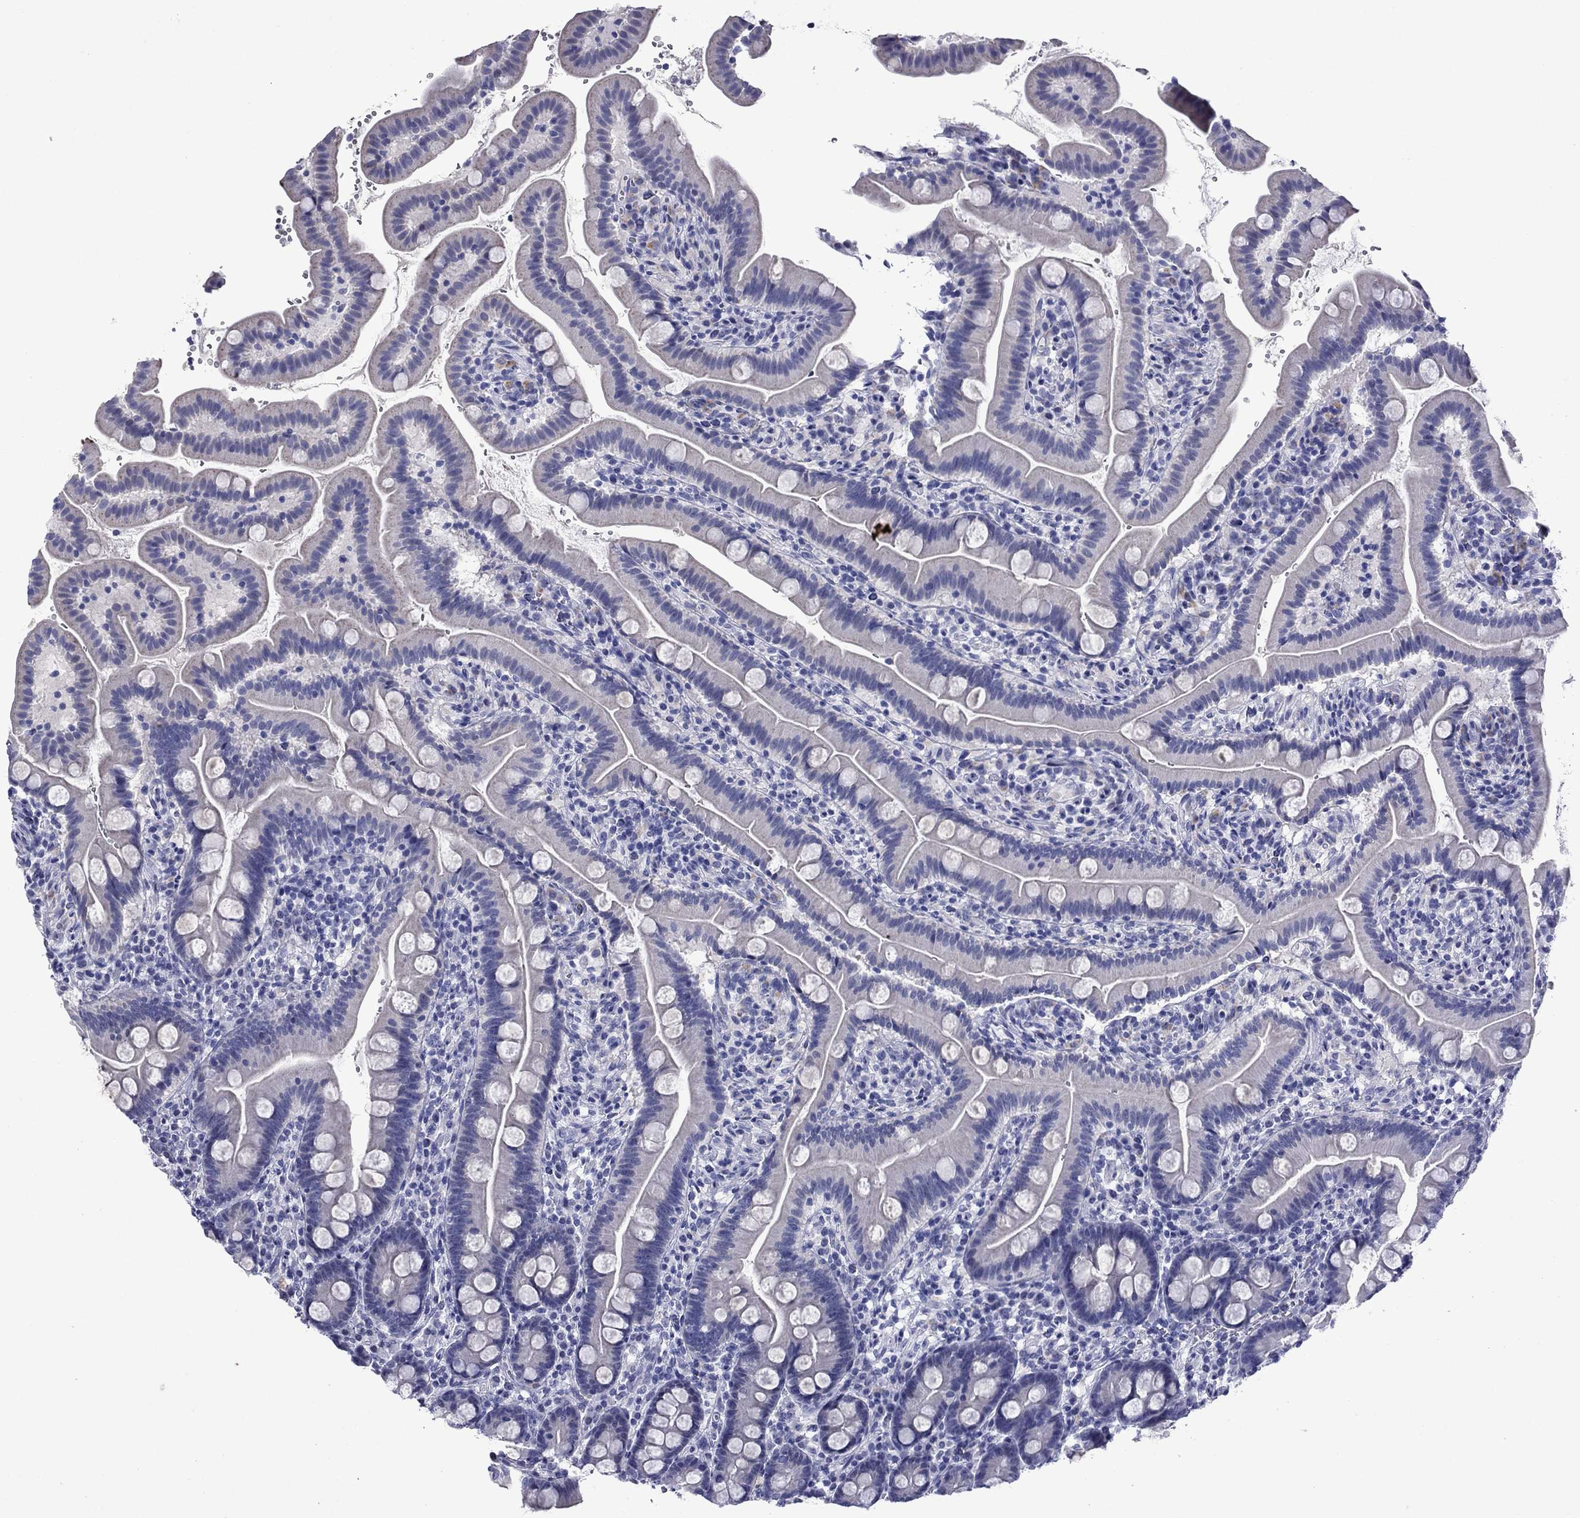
{"staining": {"intensity": "negative", "quantity": "none", "location": "none"}, "tissue": "small intestine", "cell_type": "Glandular cells", "image_type": "normal", "snomed": [{"axis": "morphology", "description": "Normal tissue, NOS"}, {"axis": "topography", "description": "Small intestine"}], "caption": "High magnification brightfield microscopy of benign small intestine stained with DAB (brown) and counterstained with hematoxylin (blue): glandular cells show no significant staining. The staining was performed using DAB to visualize the protein expression in brown, while the nuclei were stained in blue with hematoxylin (Magnification: 20x).", "gene": "PIWIL1", "patient": {"sex": "female", "age": 44}}